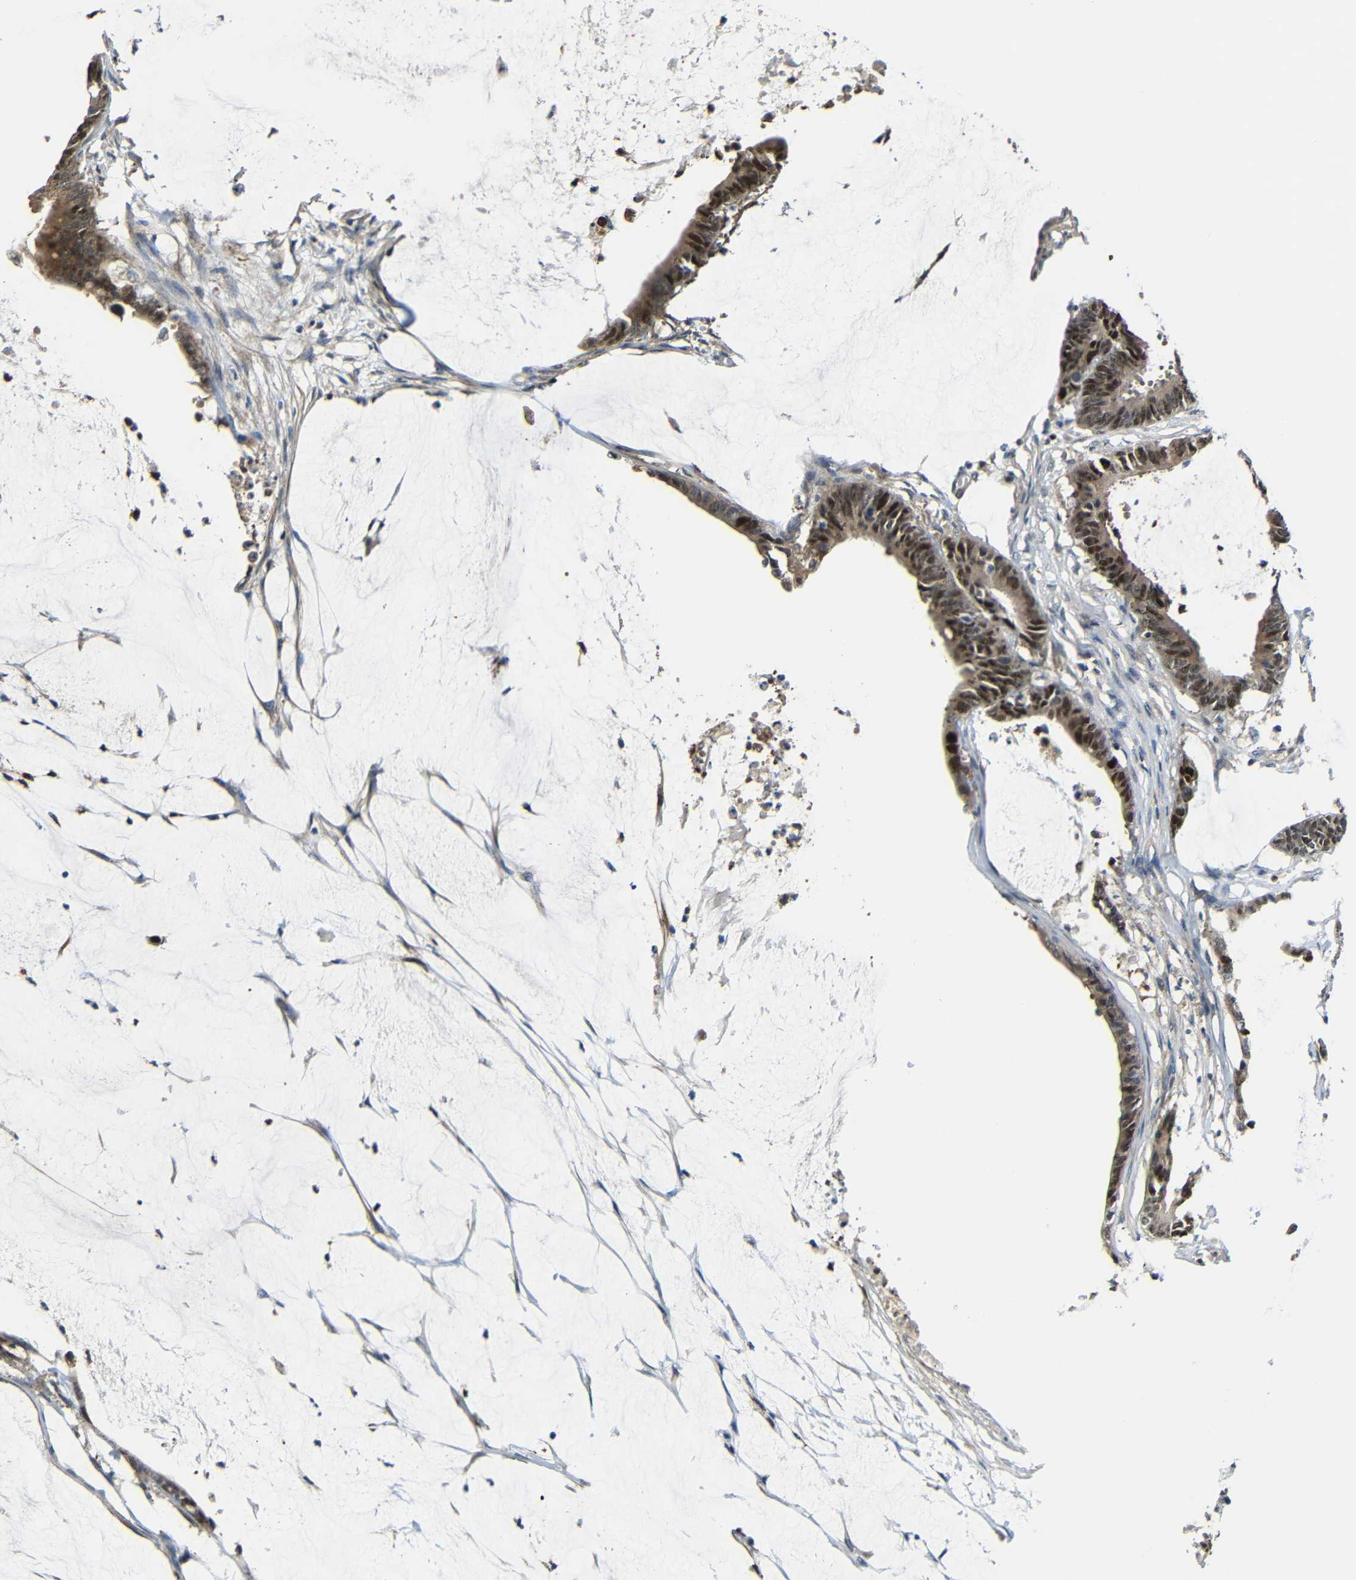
{"staining": {"intensity": "moderate", "quantity": ">75%", "location": "cytoplasmic/membranous,nuclear"}, "tissue": "colorectal cancer", "cell_type": "Tumor cells", "image_type": "cancer", "snomed": [{"axis": "morphology", "description": "Adenocarcinoma, NOS"}, {"axis": "topography", "description": "Rectum"}], "caption": "High-power microscopy captured an immunohistochemistry histopathology image of colorectal cancer (adenocarcinoma), revealing moderate cytoplasmic/membranous and nuclear expression in approximately >75% of tumor cells. (Stains: DAB (3,3'-diaminobenzidine) in brown, nuclei in blue, Microscopy: brightfield microscopy at high magnification).", "gene": "STBD1", "patient": {"sex": "female", "age": 66}}